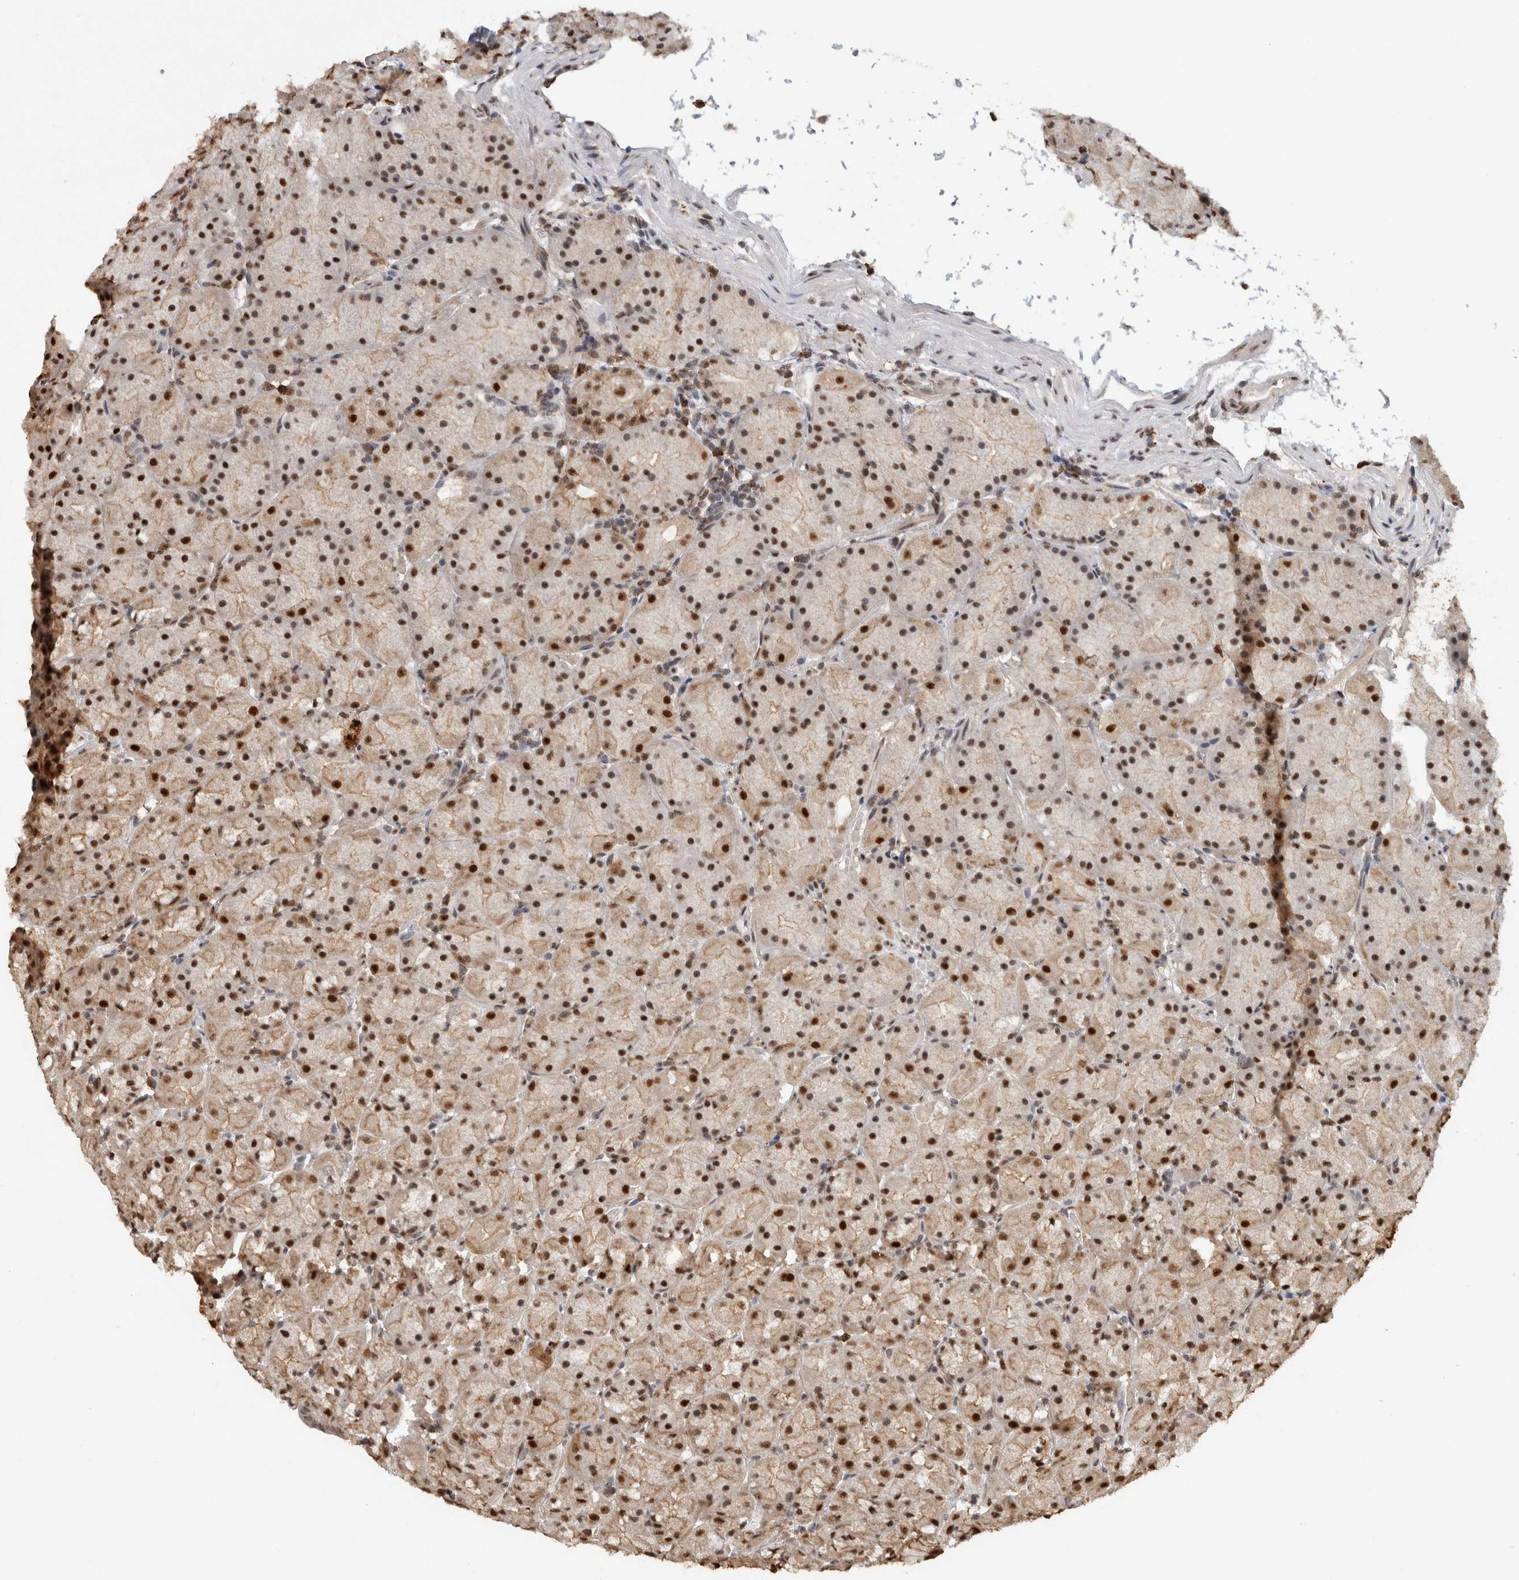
{"staining": {"intensity": "strong", "quantity": ">75%", "location": "cytoplasmic/membranous,nuclear"}, "tissue": "stomach", "cell_type": "Glandular cells", "image_type": "normal", "snomed": [{"axis": "morphology", "description": "Normal tissue, NOS"}, {"axis": "topography", "description": "Stomach, upper"}, {"axis": "topography", "description": "Stomach"}], "caption": "Strong cytoplasmic/membranous,nuclear protein staining is appreciated in approximately >75% of glandular cells in stomach.", "gene": "RPS6KA2", "patient": {"sex": "male", "age": 48}}